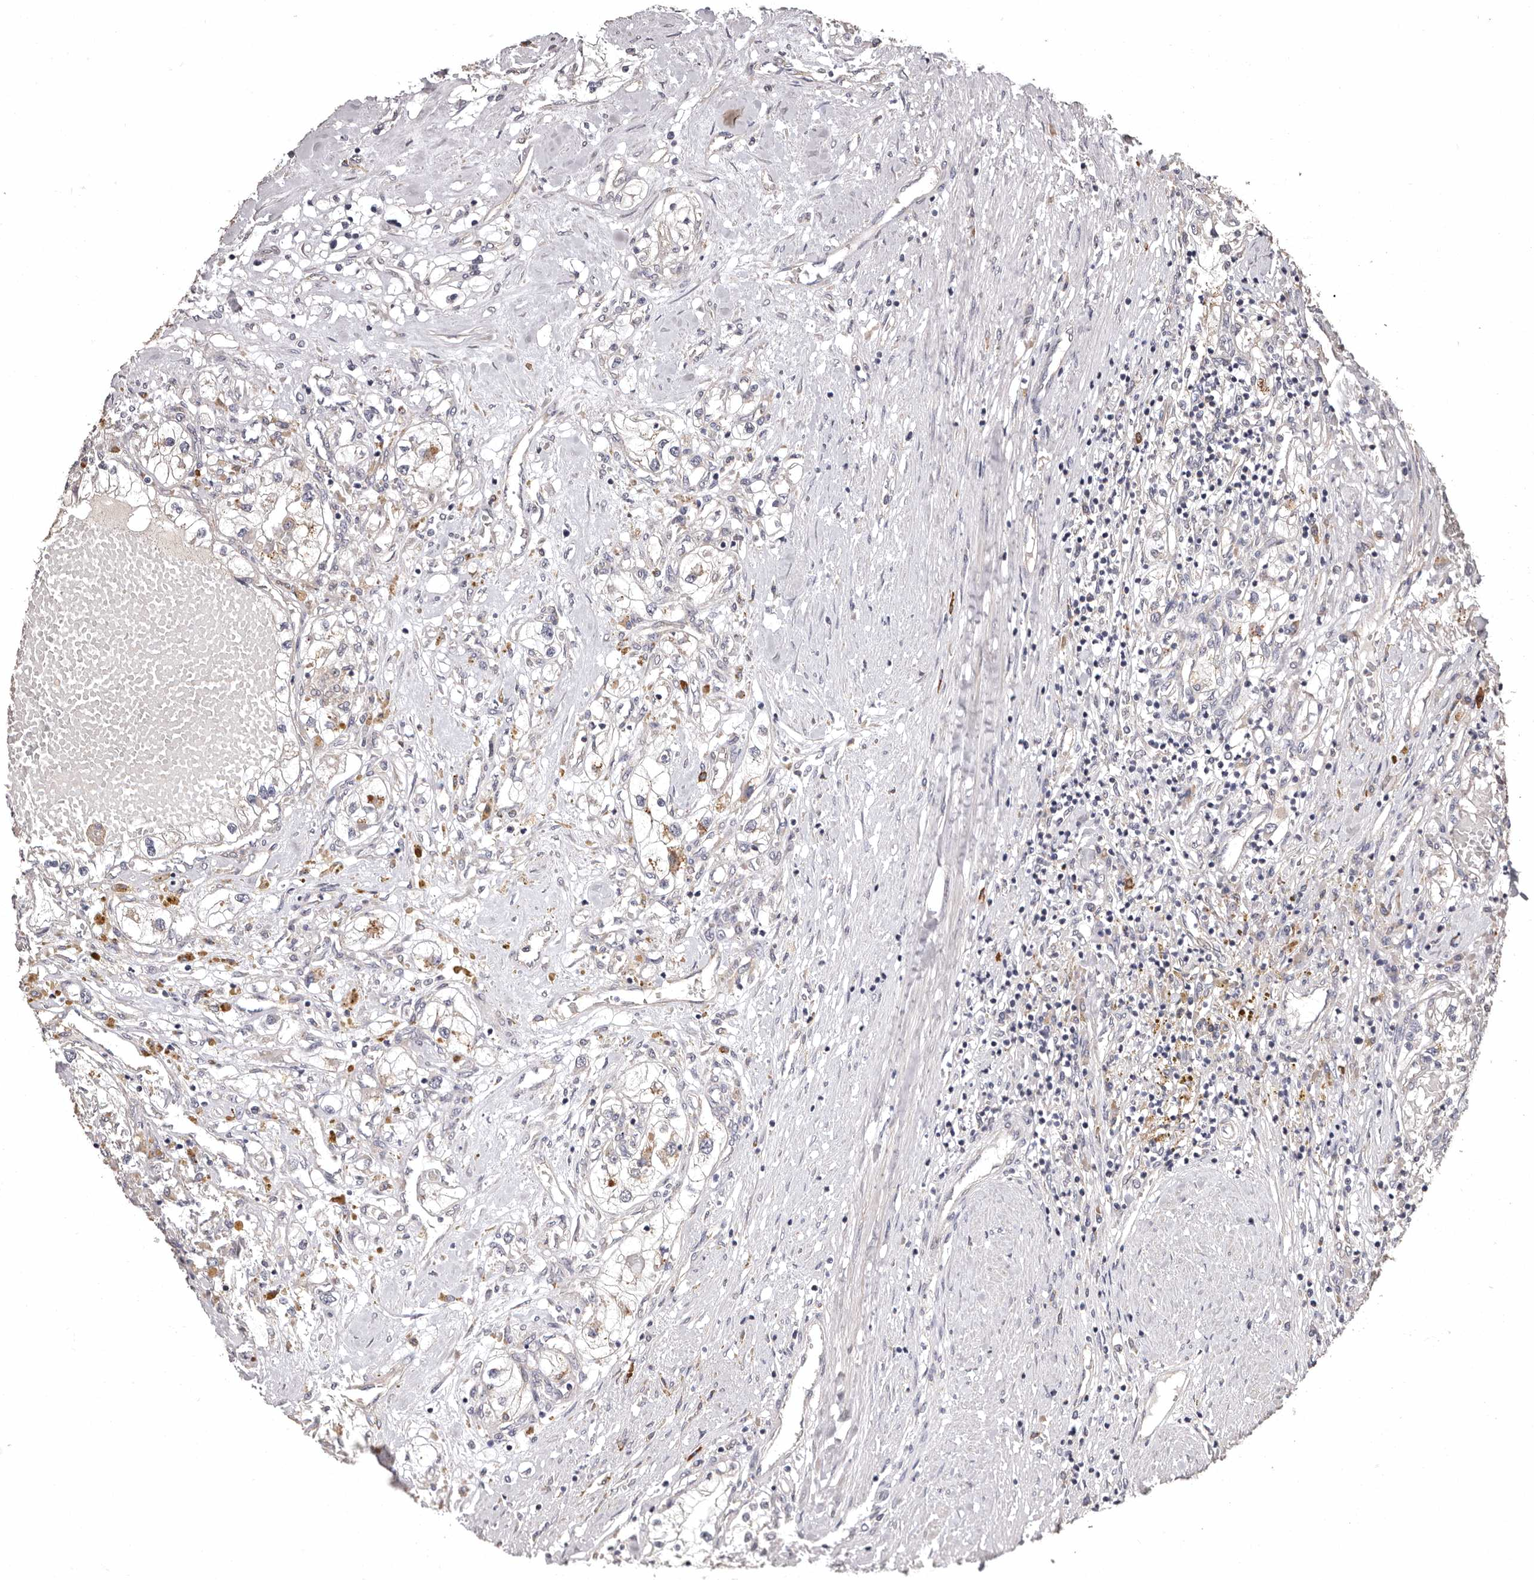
{"staining": {"intensity": "negative", "quantity": "none", "location": "none"}, "tissue": "renal cancer", "cell_type": "Tumor cells", "image_type": "cancer", "snomed": [{"axis": "morphology", "description": "Normal tissue, NOS"}, {"axis": "morphology", "description": "Adenocarcinoma, NOS"}, {"axis": "topography", "description": "Kidney"}], "caption": "An IHC histopathology image of renal adenocarcinoma is shown. There is no staining in tumor cells of renal adenocarcinoma.", "gene": "ETNK1", "patient": {"sex": "male", "age": 68}}